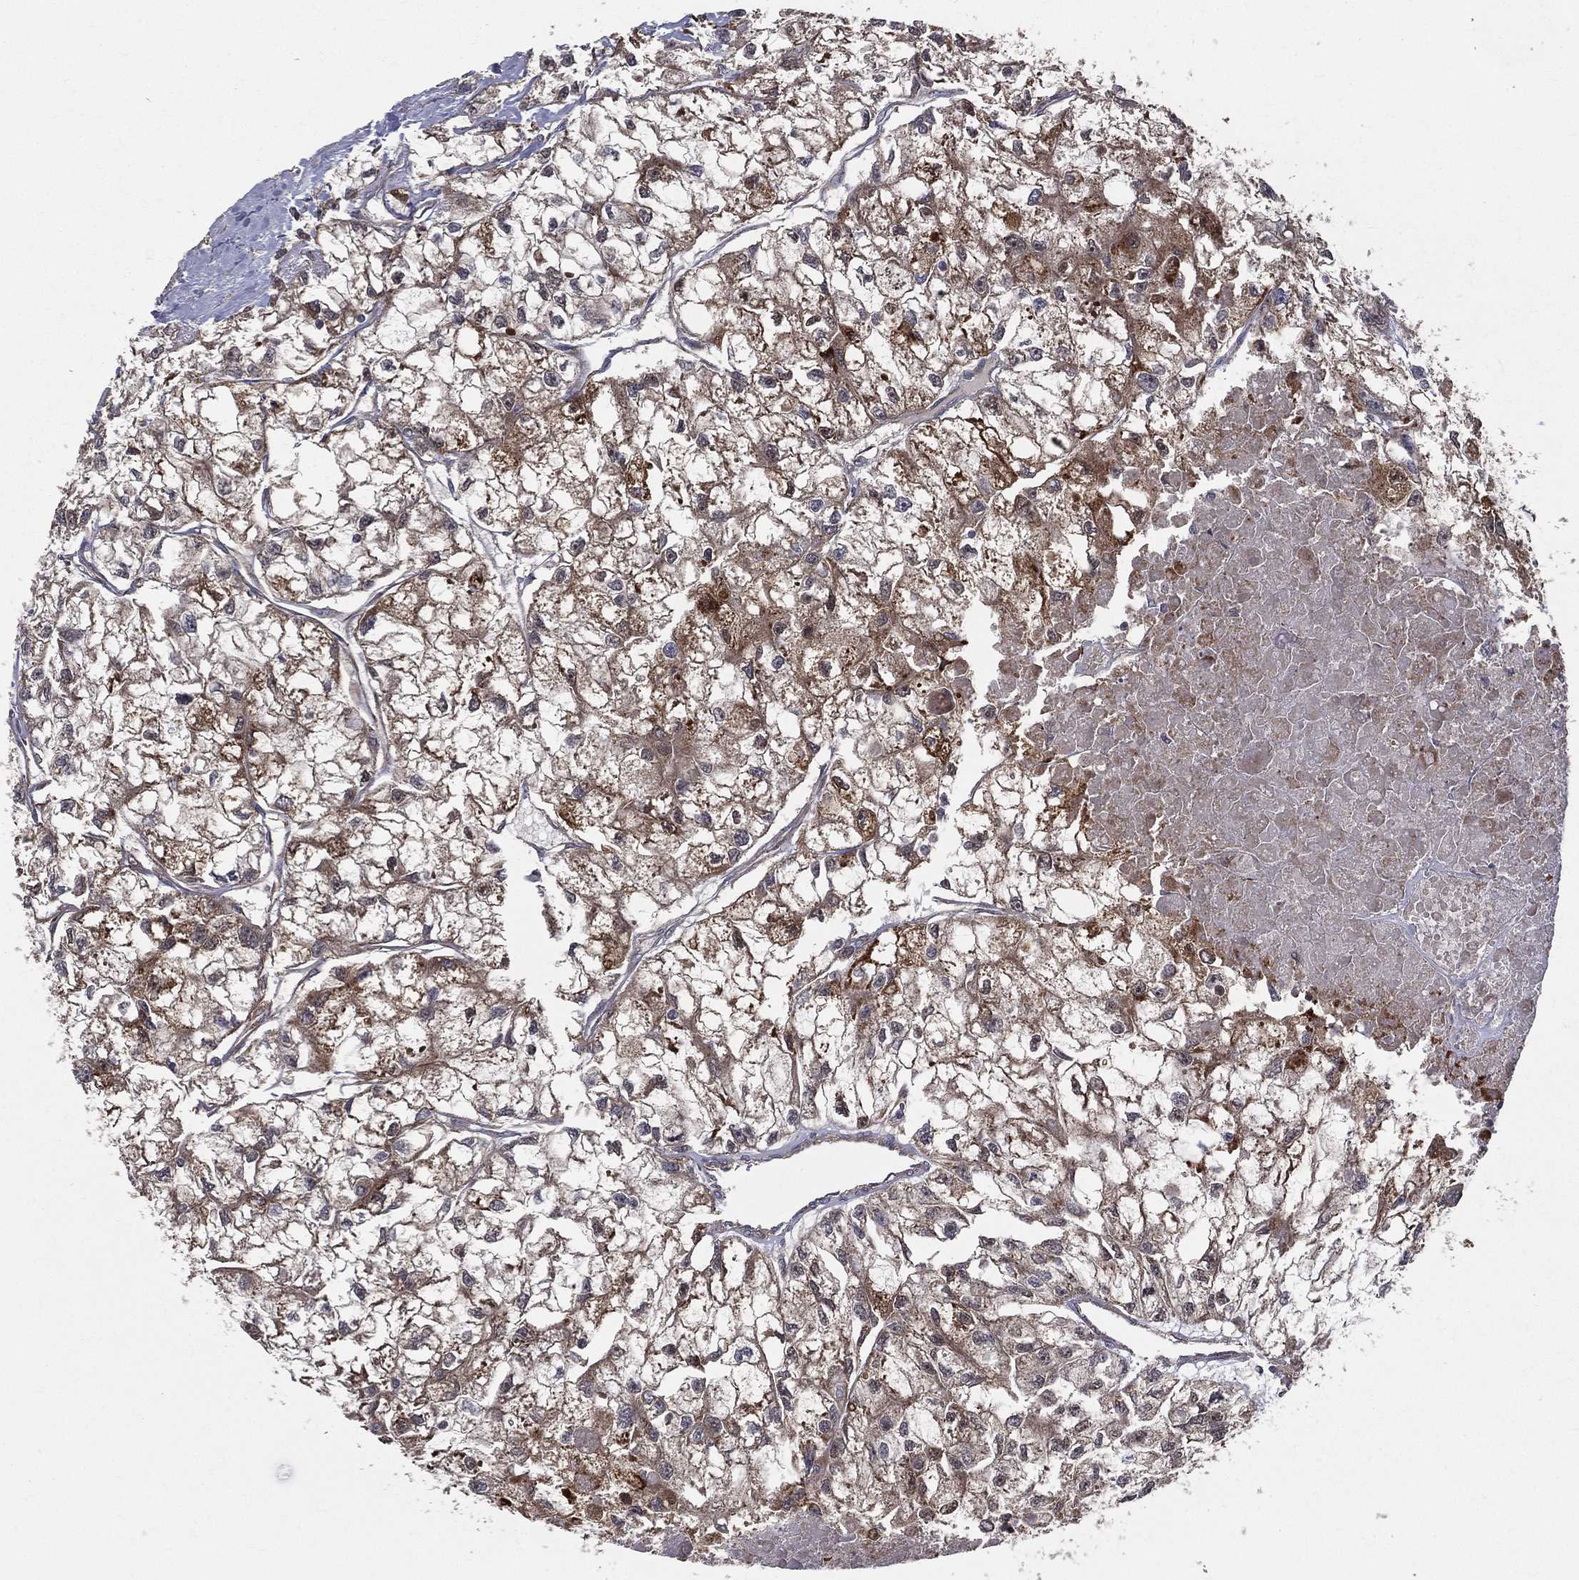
{"staining": {"intensity": "strong", "quantity": "25%-75%", "location": "cytoplasmic/membranous"}, "tissue": "renal cancer", "cell_type": "Tumor cells", "image_type": "cancer", "snomed": [{"axis": "morphology", "description": "Adenocarcinoma, NOS"}, {"axis": "topography", "description": "Kidney"}], "caption": "Renal cancer tissue reveals strong cytoplasmic/membranous positivity in about 25%-75% of tumor cells, visualized by immunohistochemistry.", "gene": "MIX23", "patient": {"sex": "male", "age": 56}}